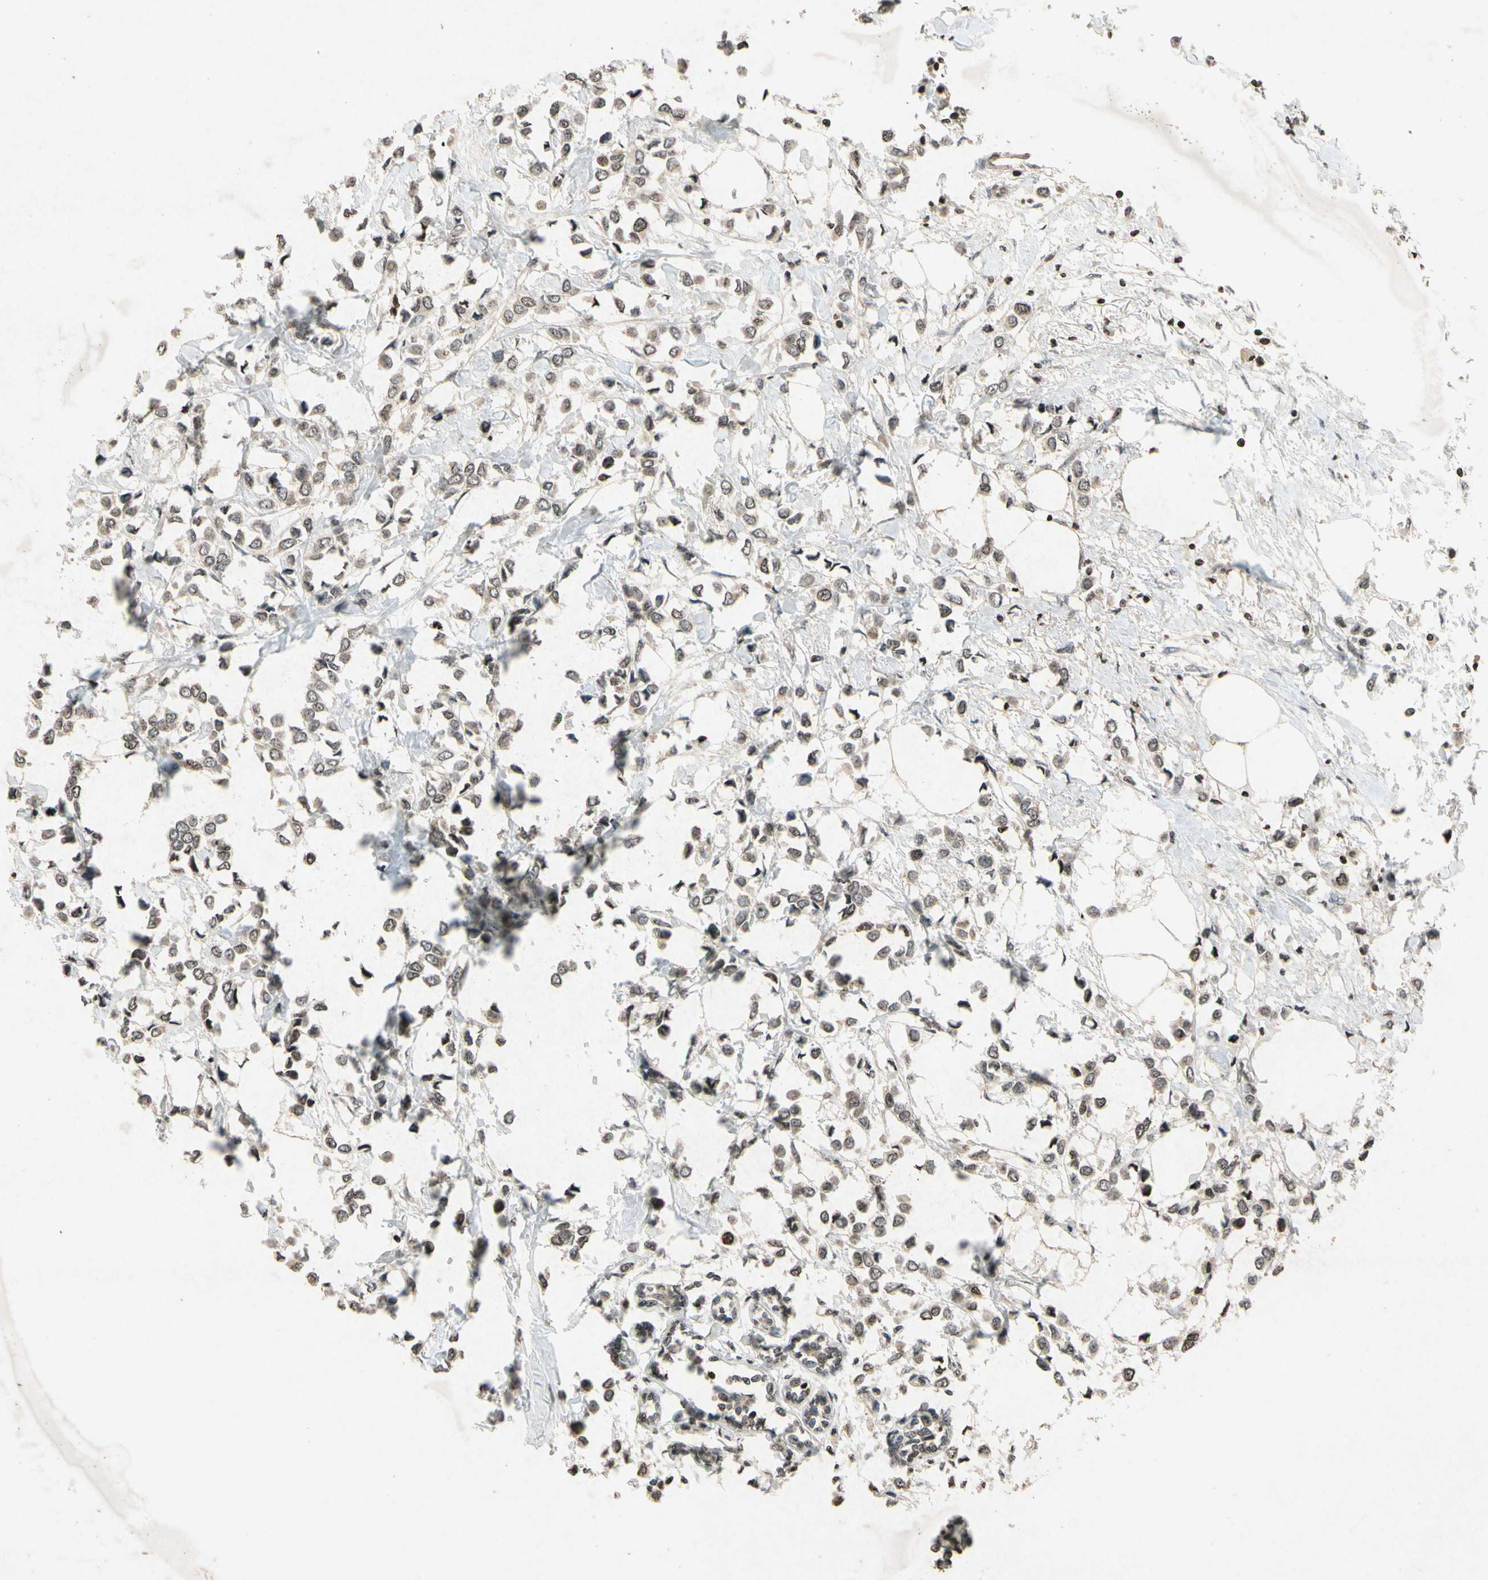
{"staining": {"intensity": "weak", "quantity": ">75%", "location": "cytoplasmic/membranous"}, "tissue": "breast cancer", "cell_type": "Tumor cells", "image_type": "cancer", "snomed": [{"axis": "morphology", "description": "Lobular carcinoma"}, {"axis": "topography", "description": "Breast"}], "caption": "This photomicrograph exhibits lobular carcinoma (breast) stained with immunohistochemistry to label a protein in brown. The cytoplasmic/membranous of tumor cells show weak positivity for the protein. Nuclei are counter-stained blue.", "gene": "HOXB3", "patient": {"sex": "female", "age": 51}}